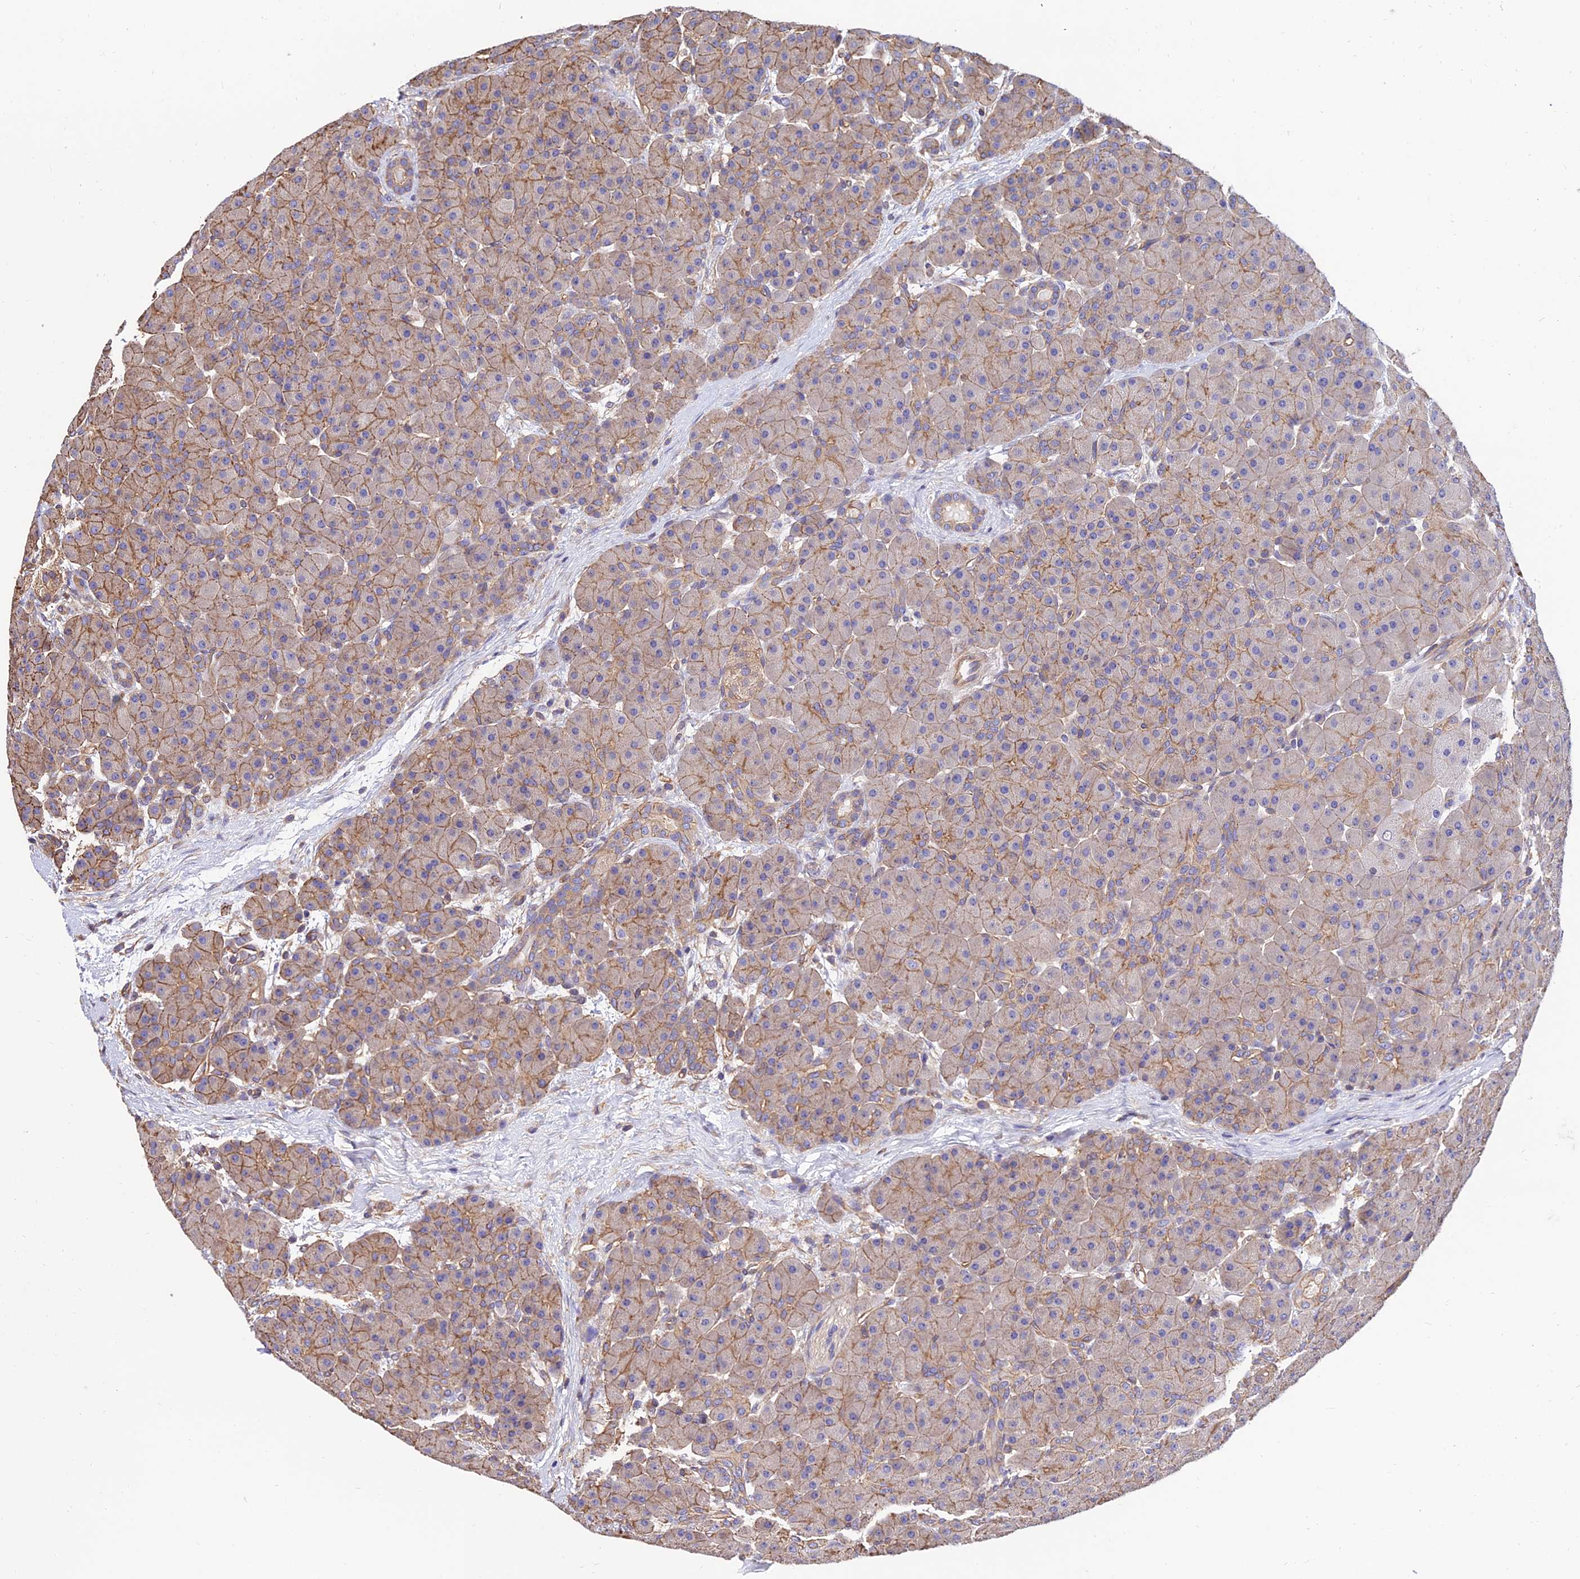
{"staining": {"intensity": "moderate", "quantity": "25%-75%", "location": "cytoplasmic/membranous"}, "tissue": "pancreas", "cell_type": "Exocrine glandular cells", "image_type": "normal", "snomed": [{"axis": "morphology", "description": "Normal tissue, NOS"}, {"axis": "topography", "description": "Pancreas"}], "caption": "Moderate cytoplasmic/membranous expression for a protein is appreciated in about 25%-75% of exocrine glandular cells of normal pancreas using IHC.", "gene": "CALM1", "patient": {"sex": "male", "age": 66}}